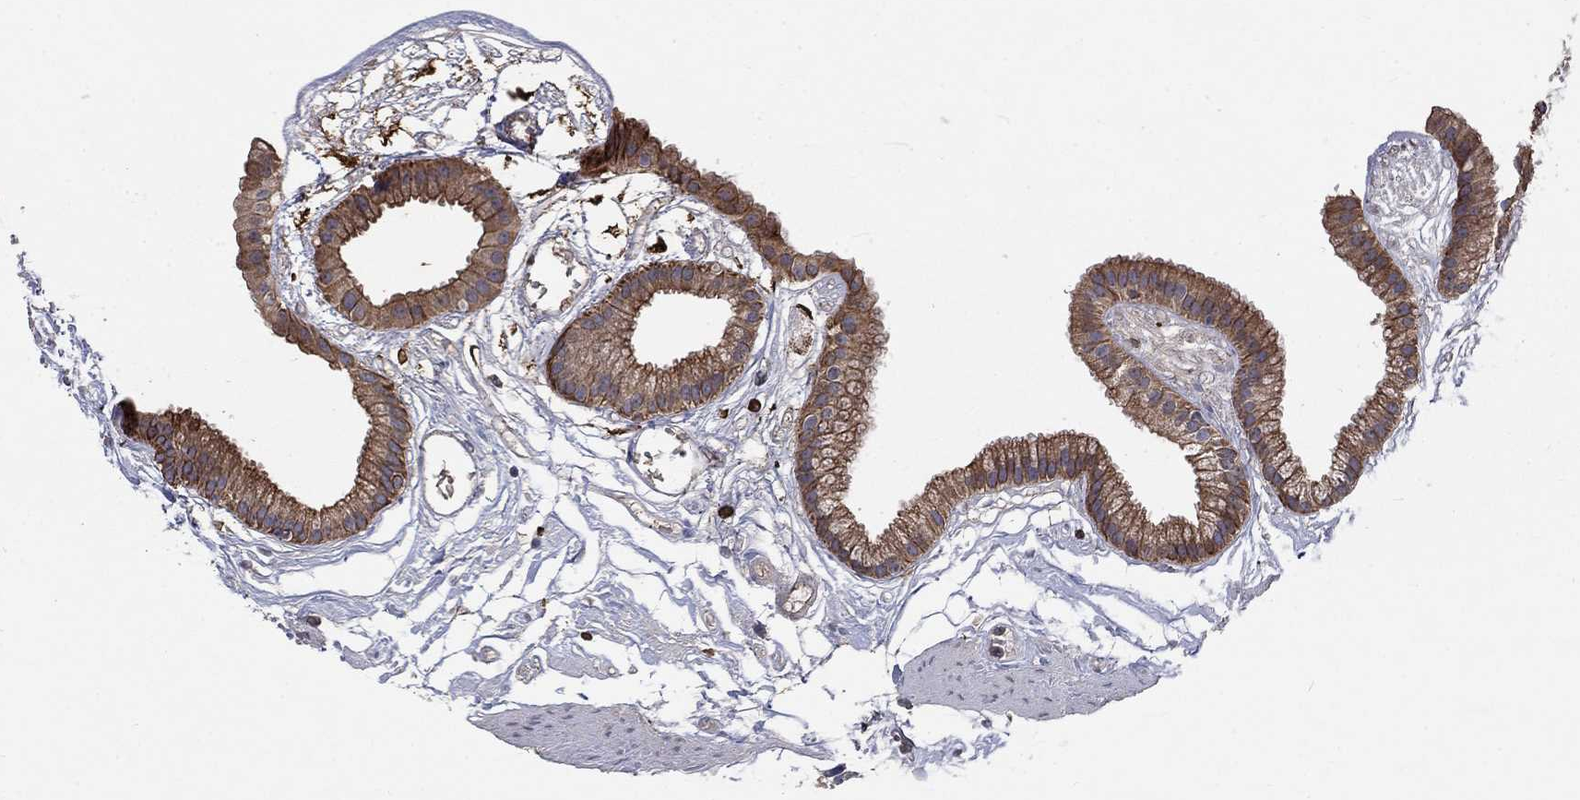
{"staining": {"intensity": "moderate", "quantity": "25%-75%", "location": "cytoplasmic/membranous"}, "tissue": "gallbladder", "cell_type": "Glandular cells", "image_type": "normal", "snomed": [{"axis": "morphology", "description": "Normal tissue, NOS"}, {"axis": "topography", "description": "Gallbladder"}], "caption": "Immunohistochemistry histopathology image of benign human gallbladder stained for a protein (brown), which reveals medium levels of moderate cytoplasmic/membranous staining in about 25%-75% of glandular cells.", "gene": "CHST5", "patient": {"sex": "female", "age": 45}}